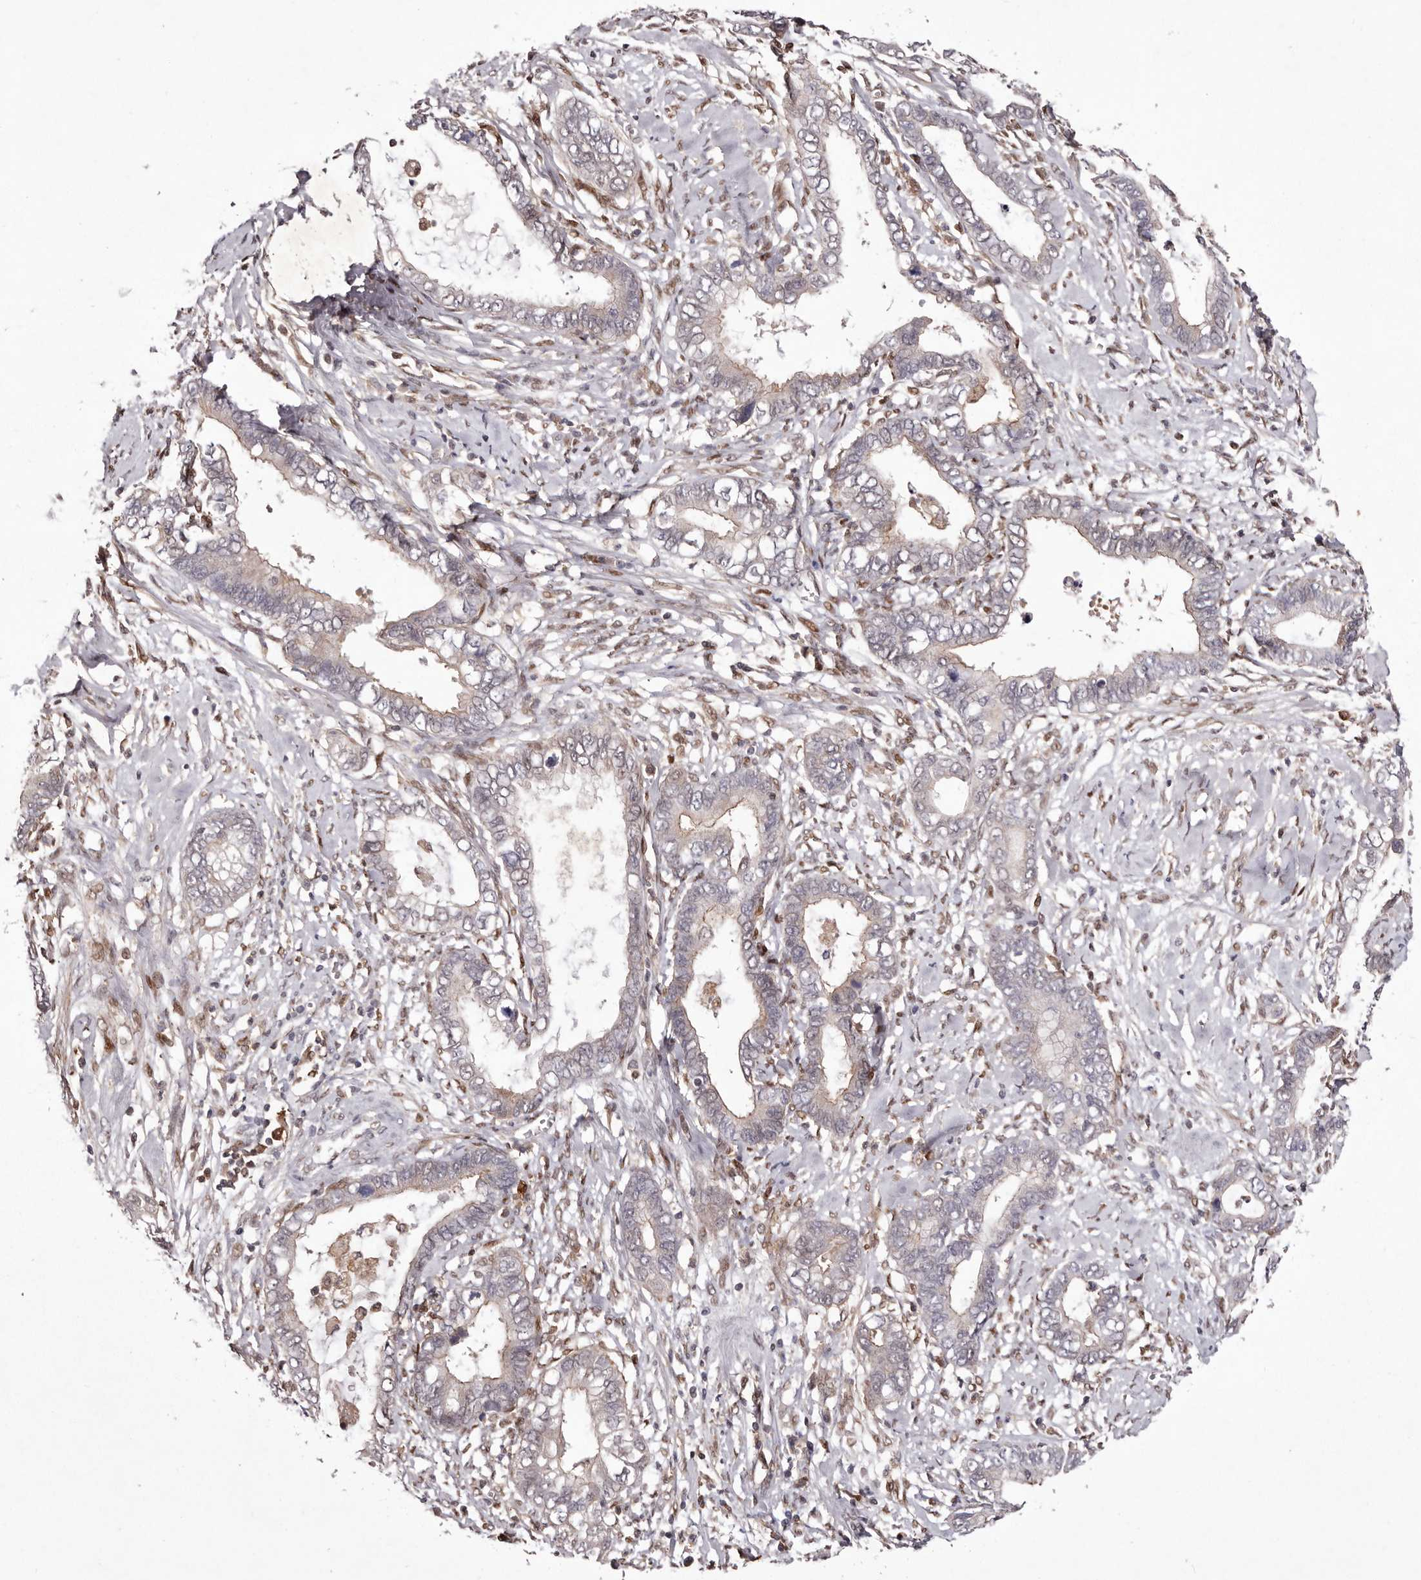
{"staining": {"intensity": "weak", "quantity": "<25%", "location": "cytoplasmic/membranous"}, "tissue": "cervical cancer", "cell_type": "Tumor cells", "image_type": "cancer", "snomed": [{"axis": "morphology", "description": "Adenocarcinoma, NOS"}, {"axis": "topography", "description": "Cervix"}], "caption": "There is no significant positivity in tumor cells of adenocarcinoma (cervical).", "gene": "FBXO5", "patient": {"sex": "female", "age": 44}}